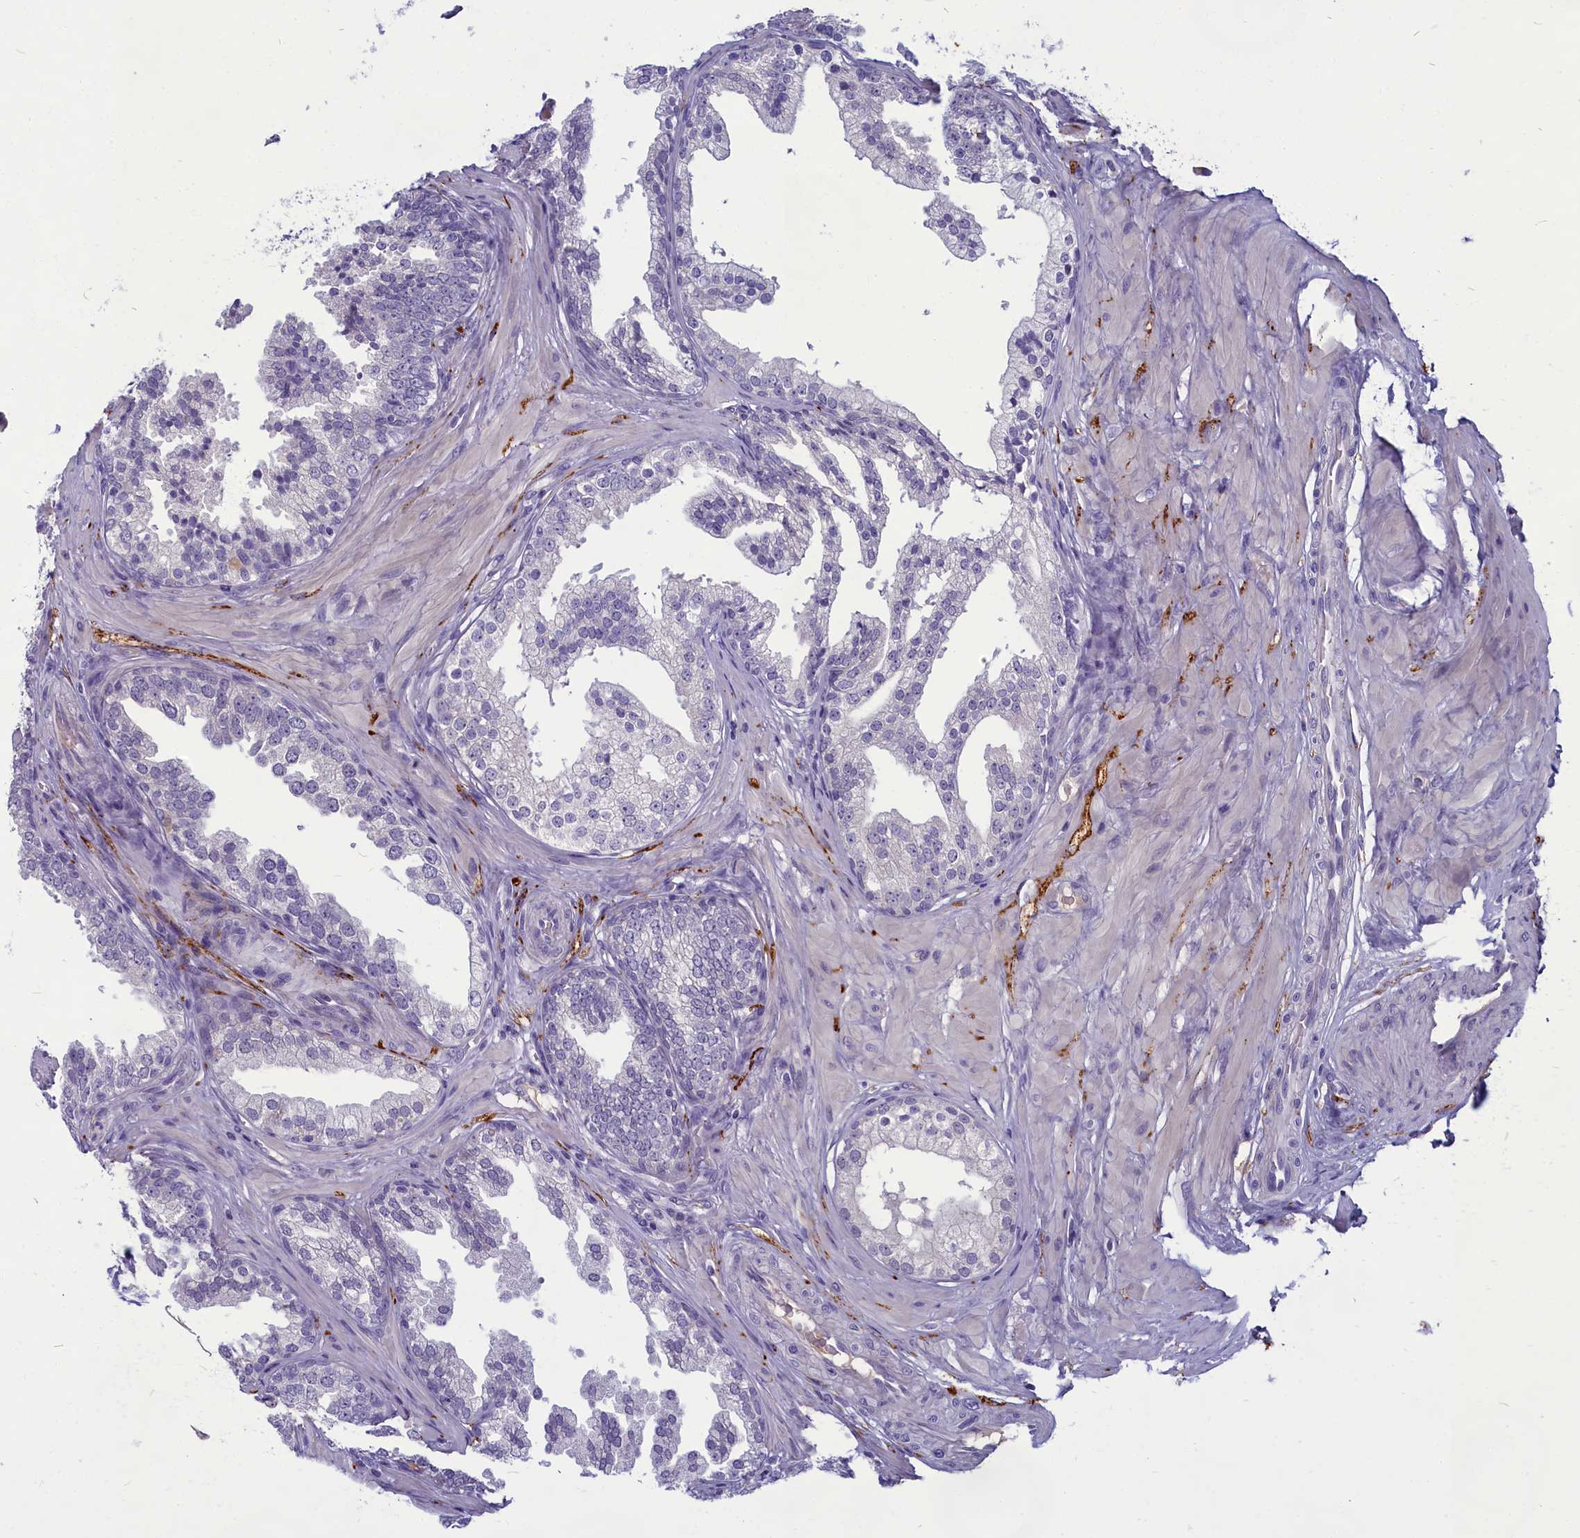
{"staining": {"intensity": "negative", "quantity": "none", "location": "none"}, "tissue": "prostate", "cell_type": "Glandular cells", "image_type": "normal", "snomed": [{"axis": "morphology", "description": "Normal tissue, NOS"}, {"axis": "topography", "description": "Prostate"}], "caption": "Immunohistochemical staining of benign prostate reveals no significant positivity in glandular cells.", "gene": "SV2C", "patient": {"sex": "male", "age": 60}}